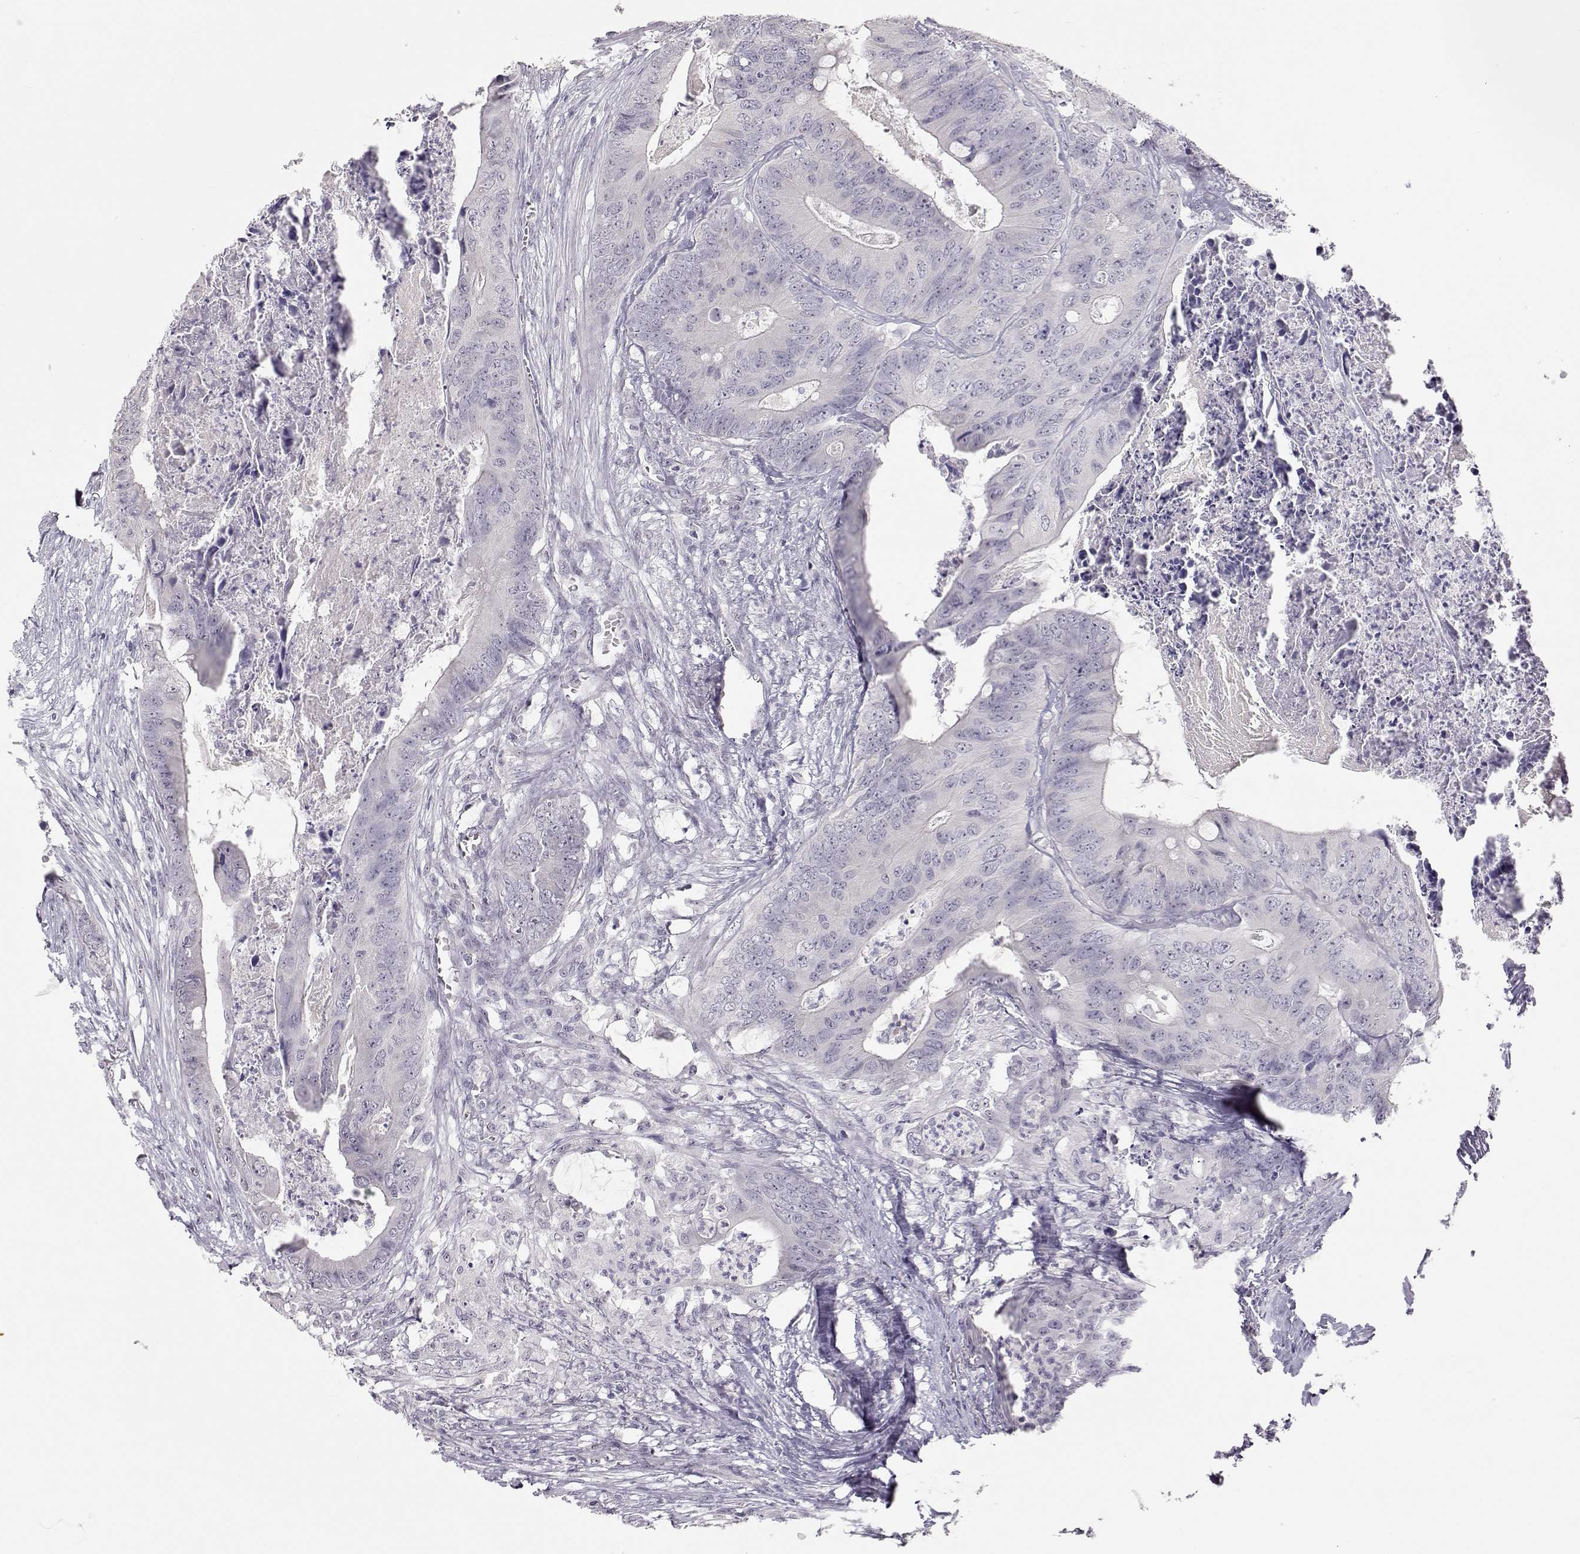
{"staining": {"intensity": "negative", "quantity": "none", "location": "none"}, "tissue": "colorectal cancer", "cell_type": "Tumor cells", "image_type": "cancer", "snomed": [{"axis": "morphology", "description": "Adenocarcinoma, NOS"}, {"axis": "topography", "description": "Colon"}], "caption": "Histopathology image shows no significant protein staining in tumor cells of adenocarcinoma (colorectal). (DAB immunohistochemistry (IHC) with hematoxylin counter stain).", "gene": "FAM205A", "patient": {"sex": "male", "age": 84}}